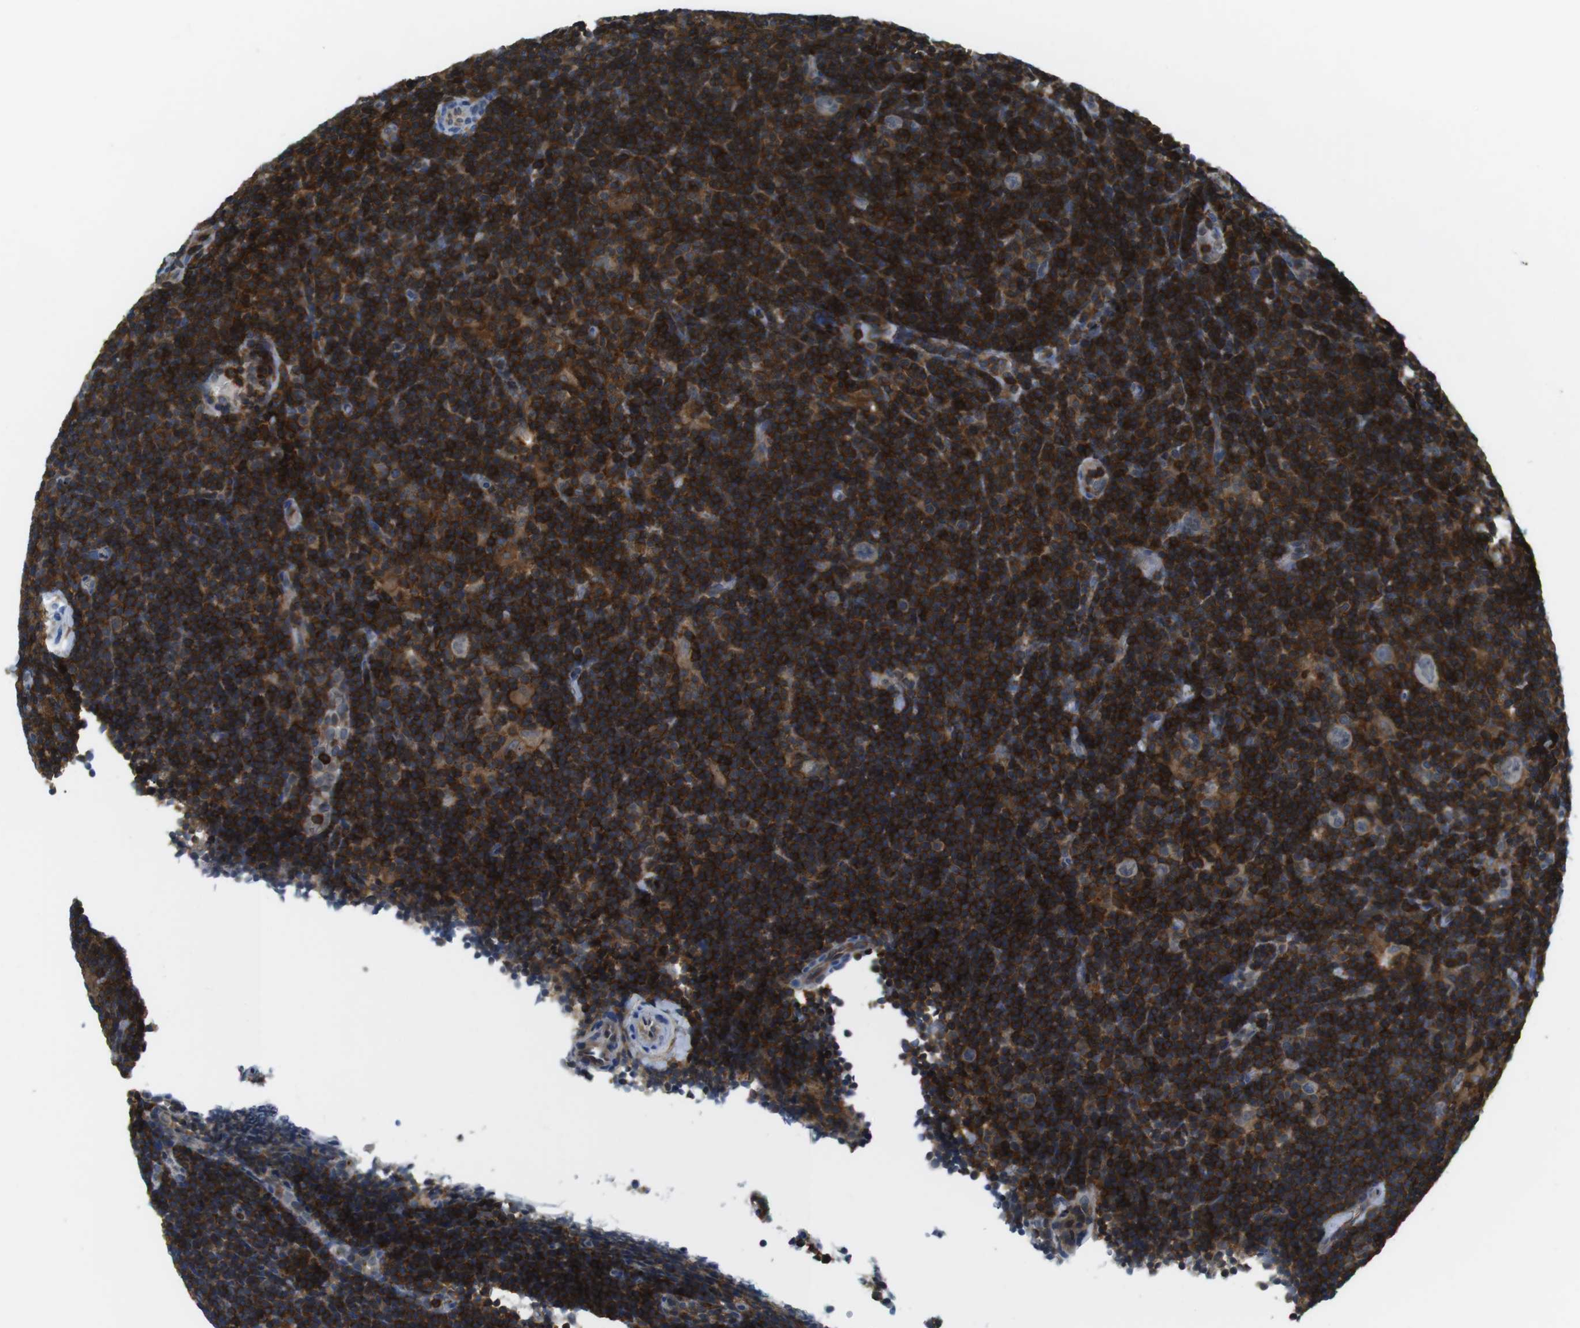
{"staining": {"intensity": "negative", "quantity": "none", "location": "none"}, "tissue": "lymphoma", "cell_type": "Tumor cells", "image_type": "cancer", "snomed": [{"axis": "morphology", "description": "Hodgkin's disease, NOS"}, {"axis": "topography", "description": "Lymph node"}], "caption": "An immunohistochemistry (IHC) photomicrograph of lymphoma is shown. There is no staining in tumor cells of lymphoma.", "gene": "STK10", "patient": {"sex": "female", "age": 57}}